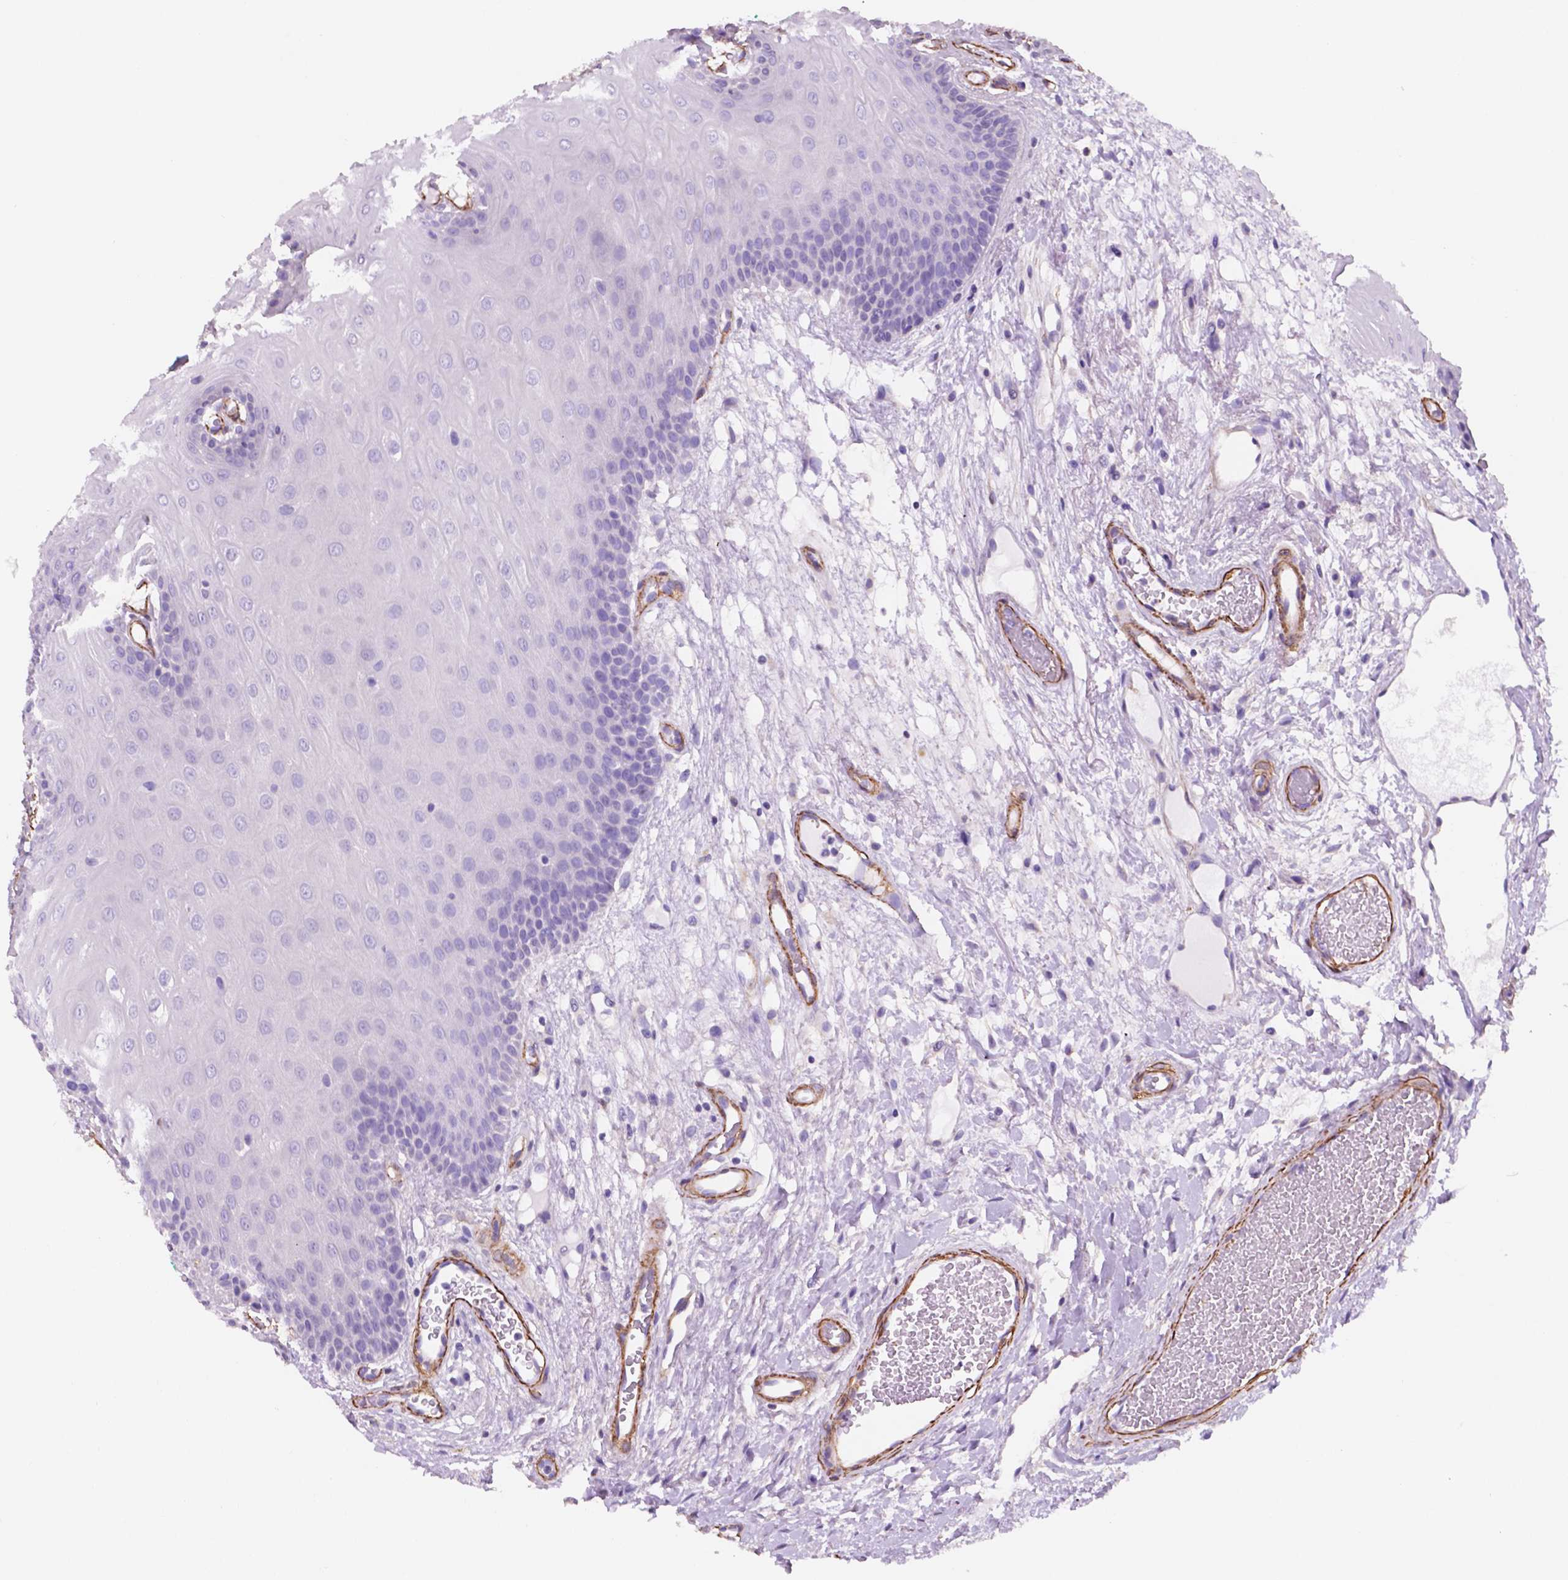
{"staining": {"intensity": "negative", "quantity": "none", "location": "none"}, "tissue": "oral mucosa", "cell_type": "Squamous epithelial cells", "image_type": "normal", "snomed": [{"axis": "morphology", "description": "Normal tissue, NOS"}, {"axis": "morphology", "description": "Squamous cell carcinoma, NOS"}, {"axis": "topography", "description": "Oral tissue"}, {"axis": "topography", "description": "Head-Neck"}], "caption": "Protein analysis of benign oral mucosa exhibits no significant positivity in squamous epithelial cells.", "gene": "TOR2A", "patient": {"sex": "male", "age": 78}}